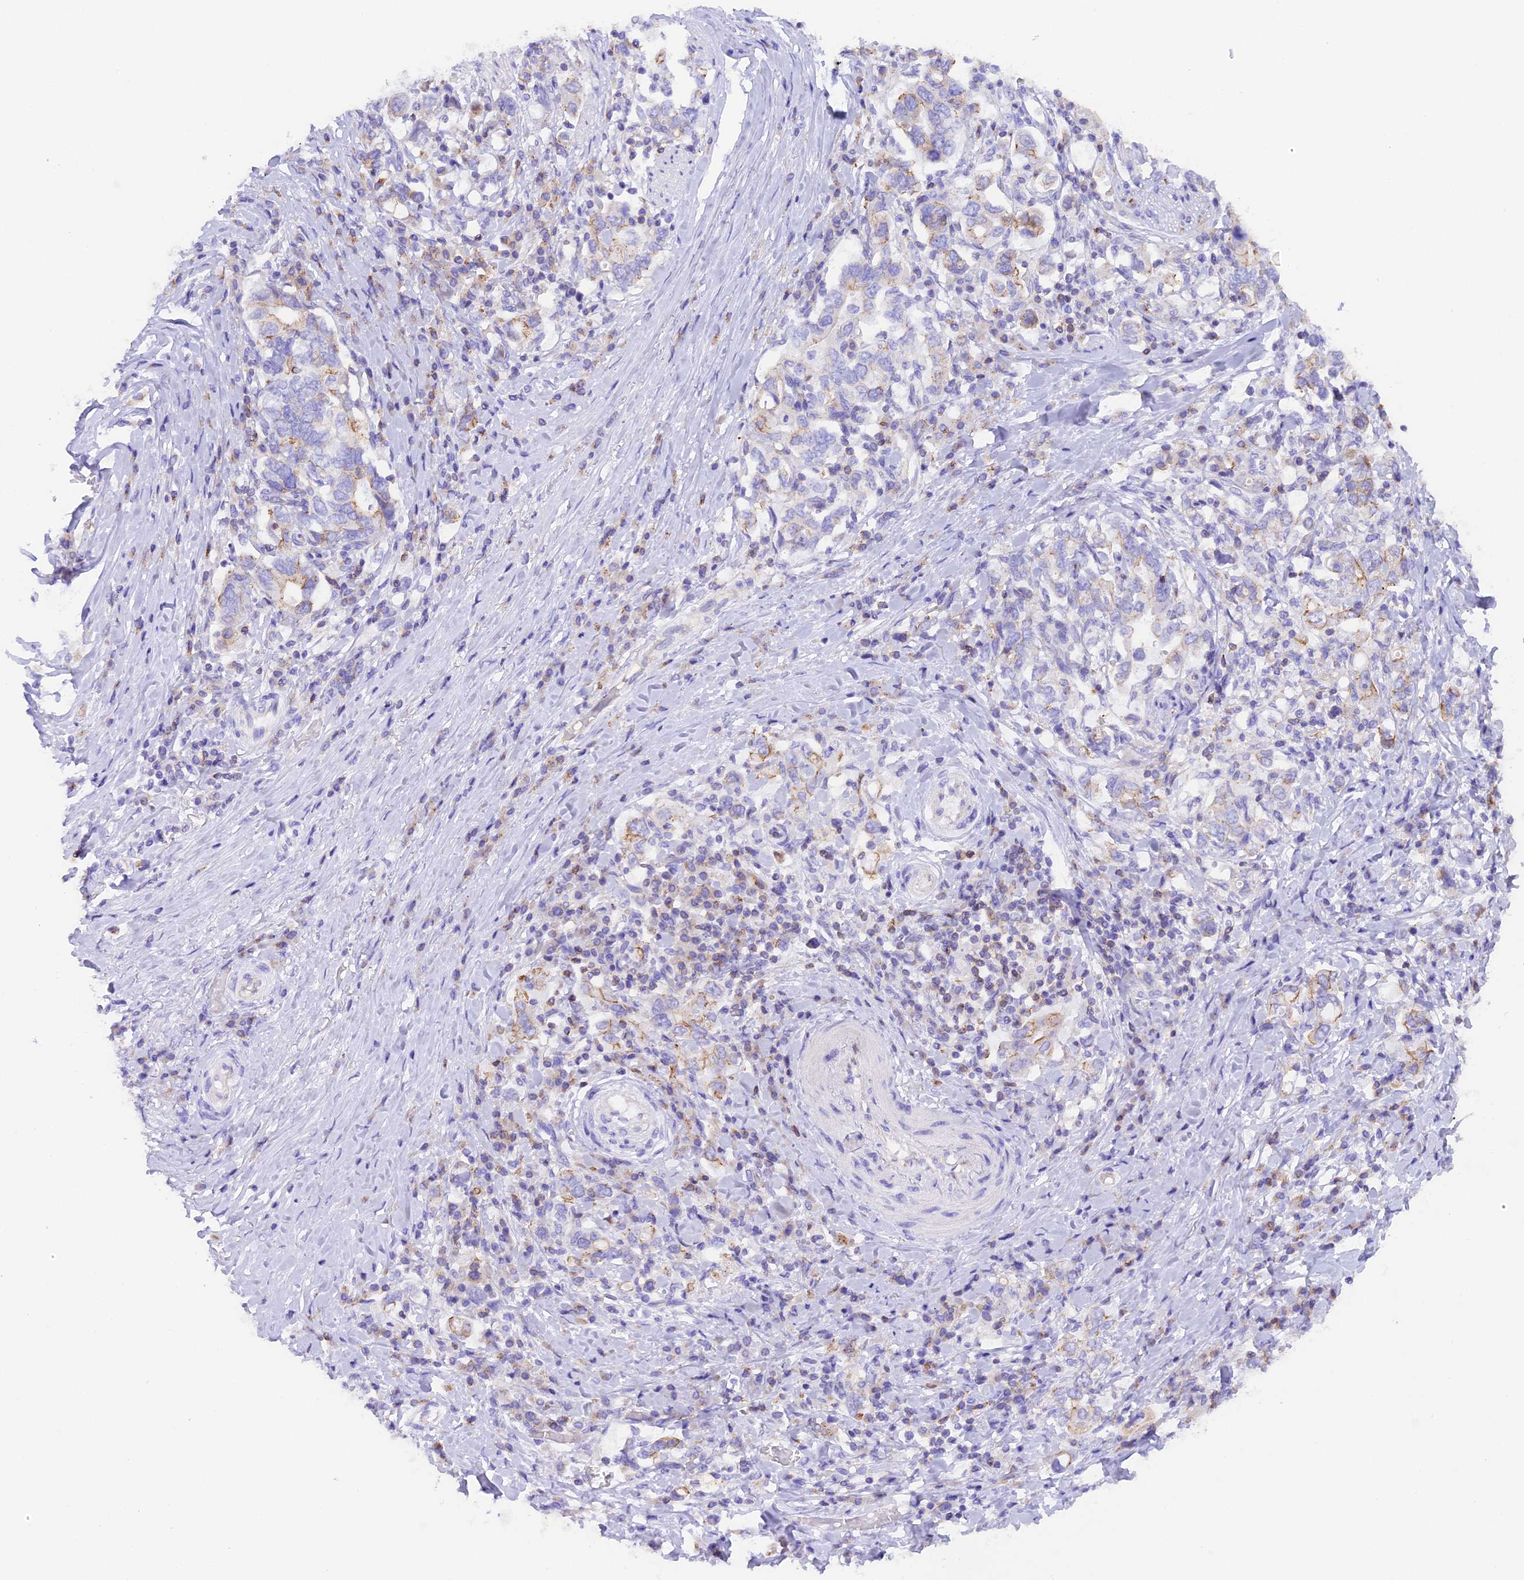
{"staining": {"intensity": "moderate", "quantity": "<25%", "location": "cytoplasmic/membranous"}, "tissue": "stomach cancer", "cell_type": "Tumor cells", "image_type": "cancer", "snomed": [{"axis": "morphology", "description": "Adenocarcinoma, NOS"}, {"axis": "topography", "description": "Stomach, upper"}, {"axis": "topography", "description": "Stomach"}], "caption": "An immunohistochemistry (IHC) histopathology image of tumor tissue is shown. Protein staining in brown labels moderate cytoplasmic/membranous positivity in stomach cancer (adenocarcinoma) within tumor cells.", "gene": "FAM193A", "patient": {"sex": "male", "age": 62}}